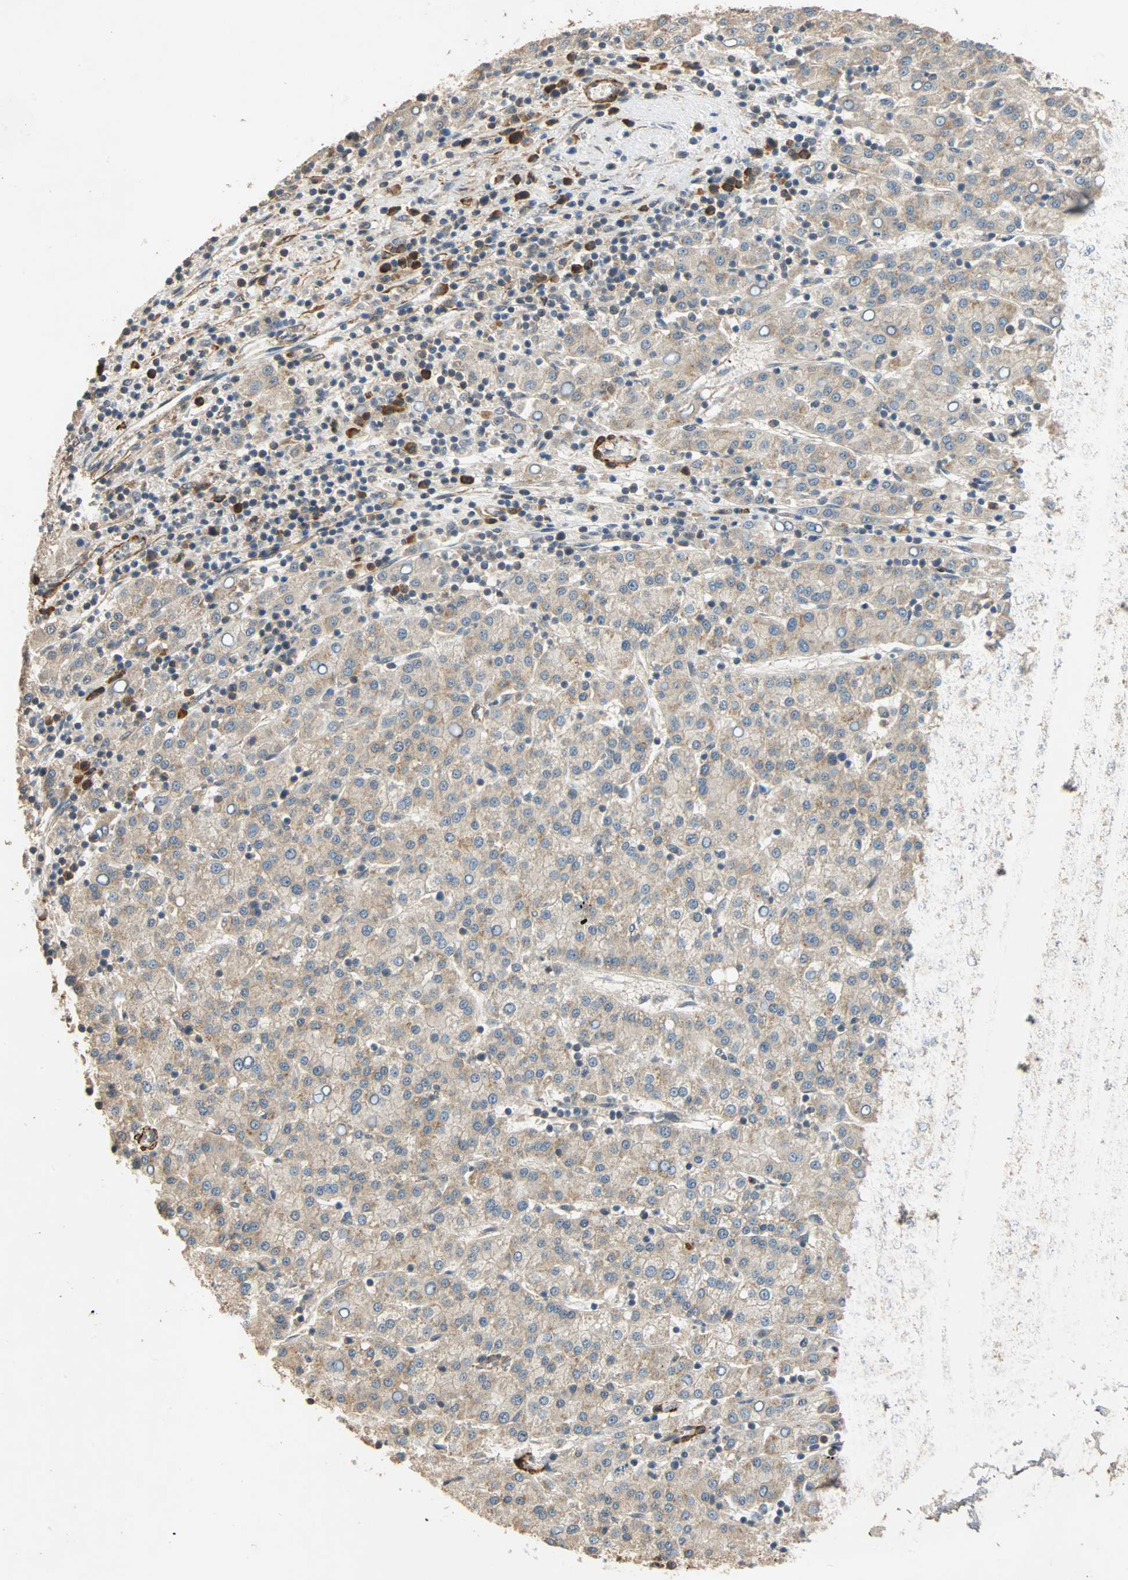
{"staining": {"intensity": "negative", "quantity": "none", "location": "none"}, "tissue": "liver cancer", "cell_type": "Tumor cells", "image_type": "cancer", "snomed": [{"axis": "morphology", "description": "Carcinoma, Hepatocellular, NOS"}, {"axis": "topography", "description": "Liver"}], "caption": "A photomicrograph of hepatocellular carcinoma (liver) stained for a protein shows no brown staining in tumor cells.", "gene": "QSER1", "patient": {"sex": "female", "age": 58}}